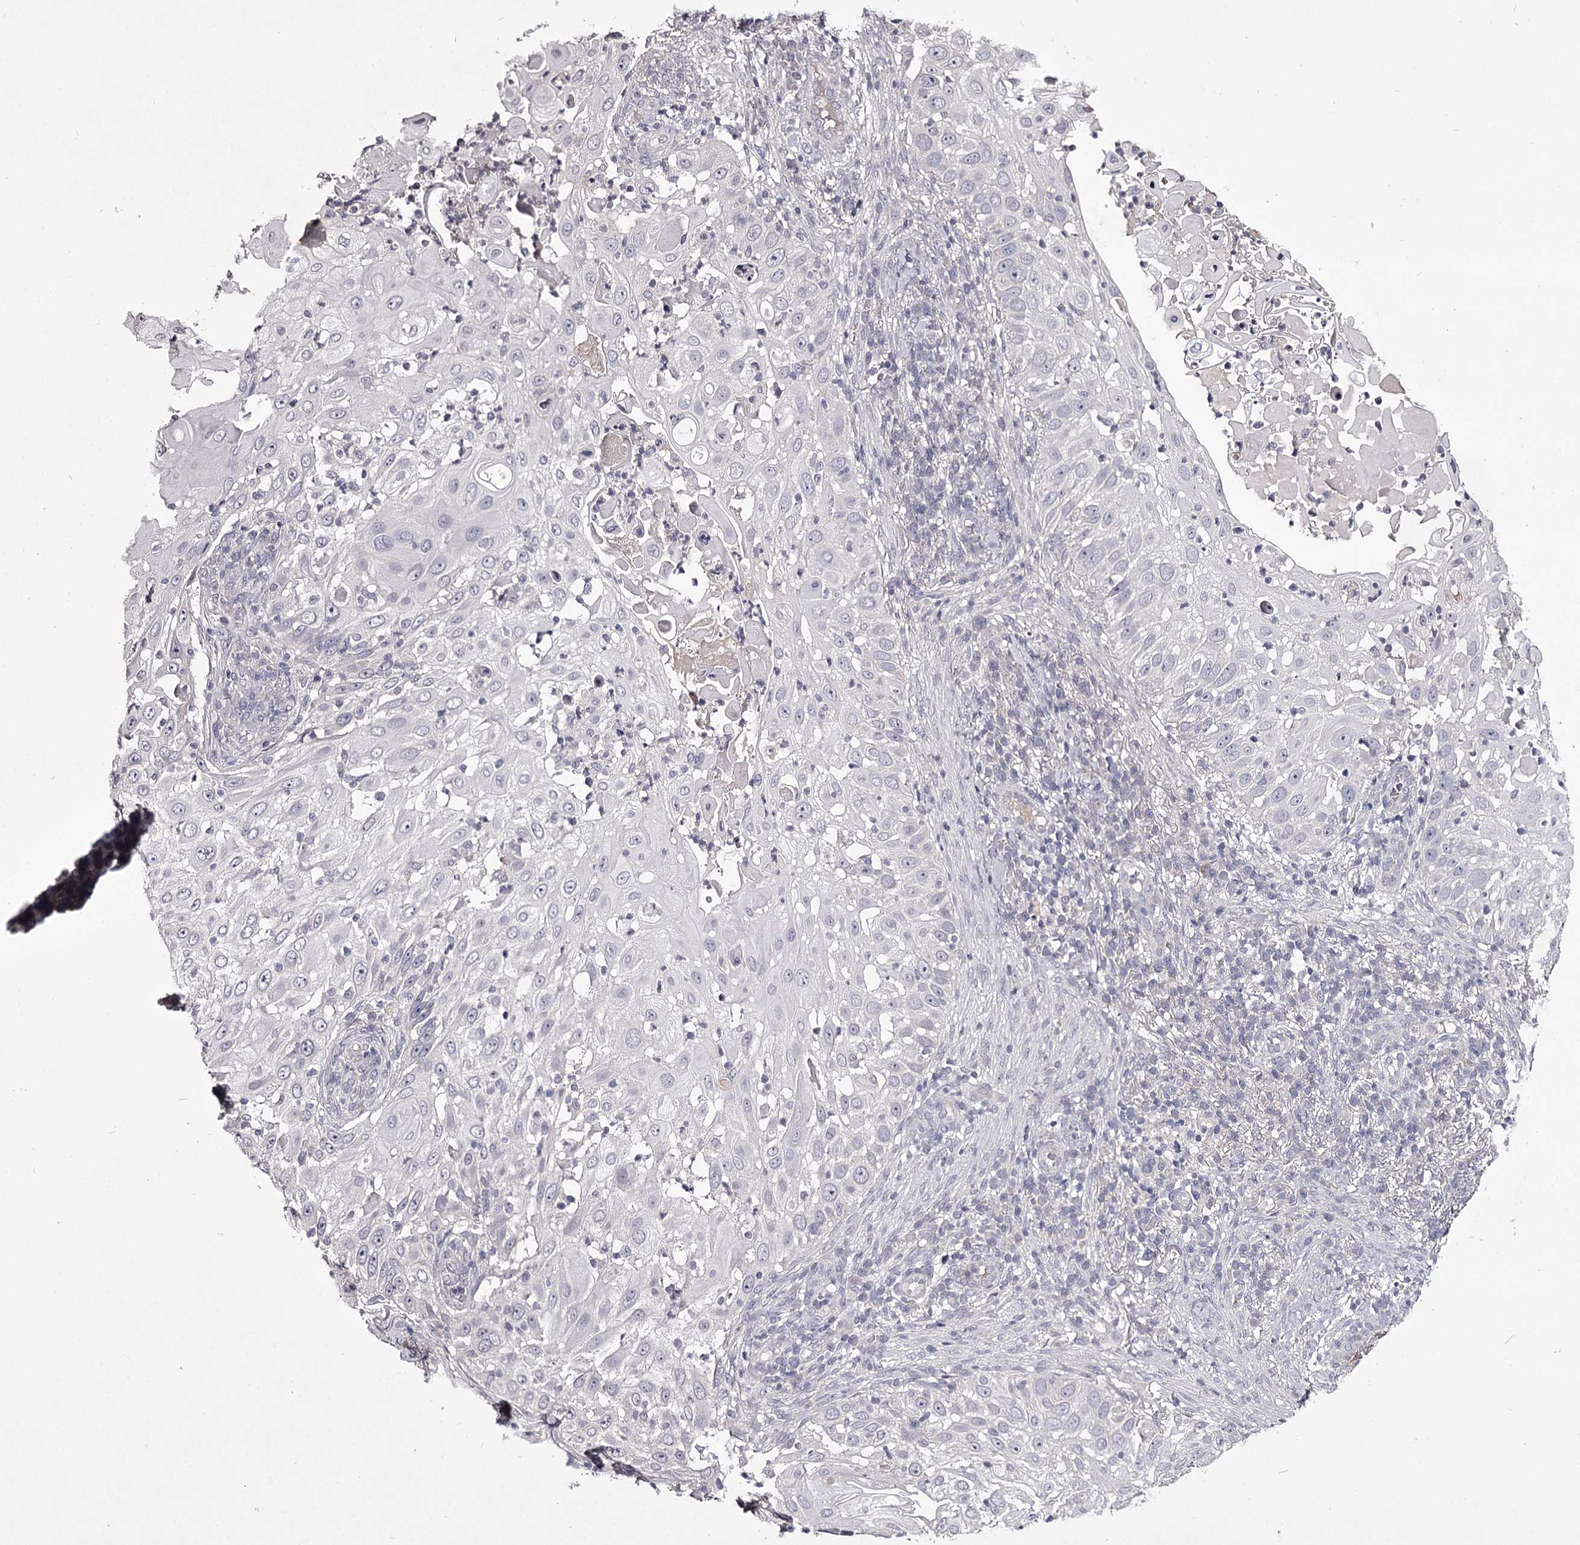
{"staining": {"intensity": "negative", "quantity": "none", "location": "none"}, "tissue": "skin cancer", "cell_type": "Tumor cells", "image_type": "cancer", "snomed": [{"axis": "morphology", "description": "Squamous cell carcinoma, NOS"}, {"axis": "topography", "description": "Skin"}], "caption": "DAB immunohistochemical staining of skin cancer (squamous cell carcinoma) shows no significant staining in tumor cells.", "gene": "PRM2", "patient": {"sex": "female", "age": 44}}